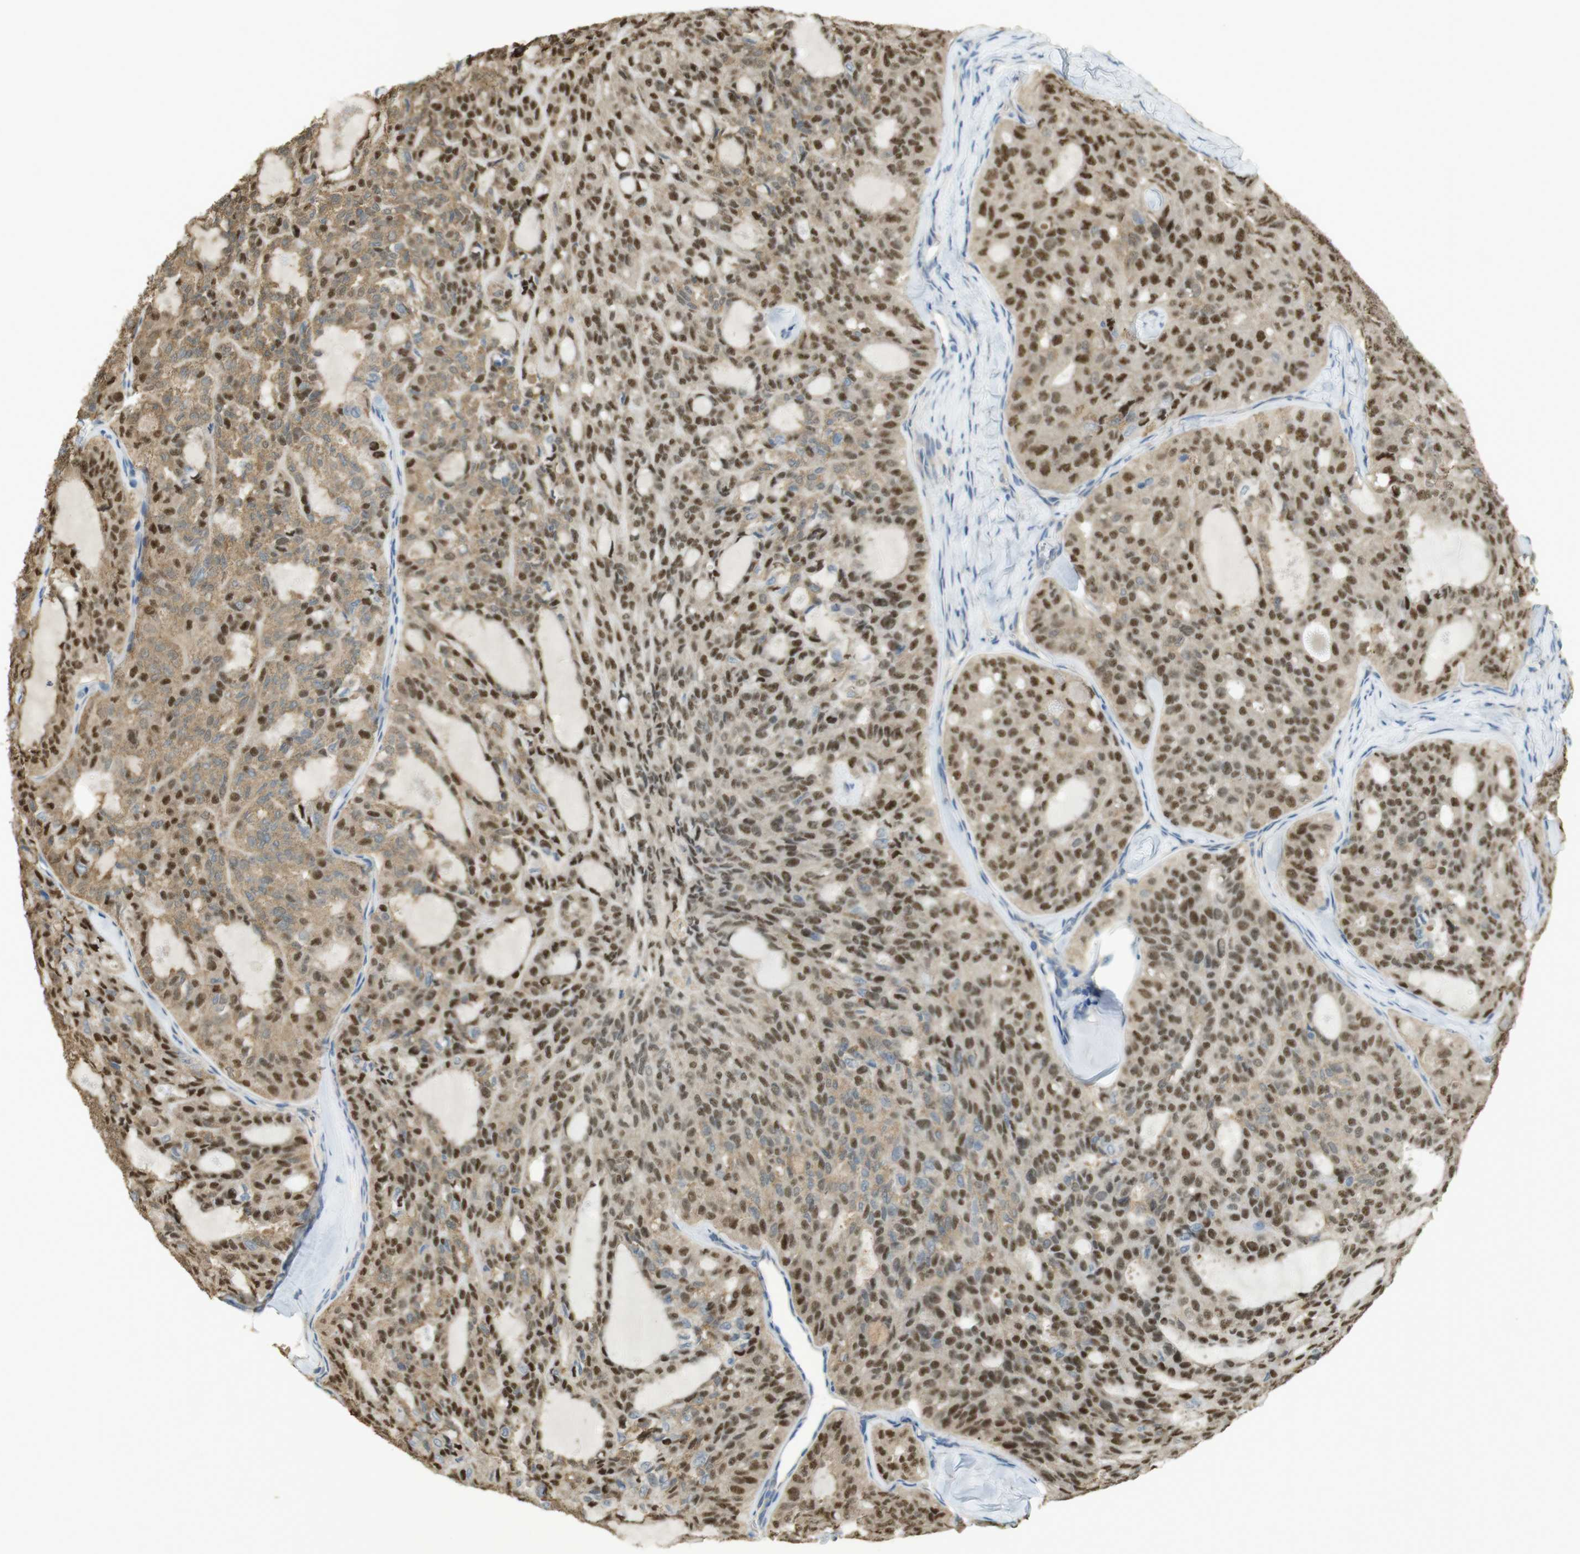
{"staining": {"intensity": "moderate", "quantity": ">75%", "location": "nuclear"}, "tissue": "thyroid cancer", "cell_type": "Tumor cells", "image_type": "cancer", "snomed": [{"axis": "morphology", "description": "Follicular adenoma carcinoma, NOS"}, {"axis": "topography", "description": "Thyroid gland"}], "caption": "Protein analysis of thyroid cancer (follicular adenoma carcinoma) tissue exhibits moderate nuclear expression in about >75% of tumor cells.", "gene": "ZDHHC20", "patient": {"sex": "male", "age": 75}}